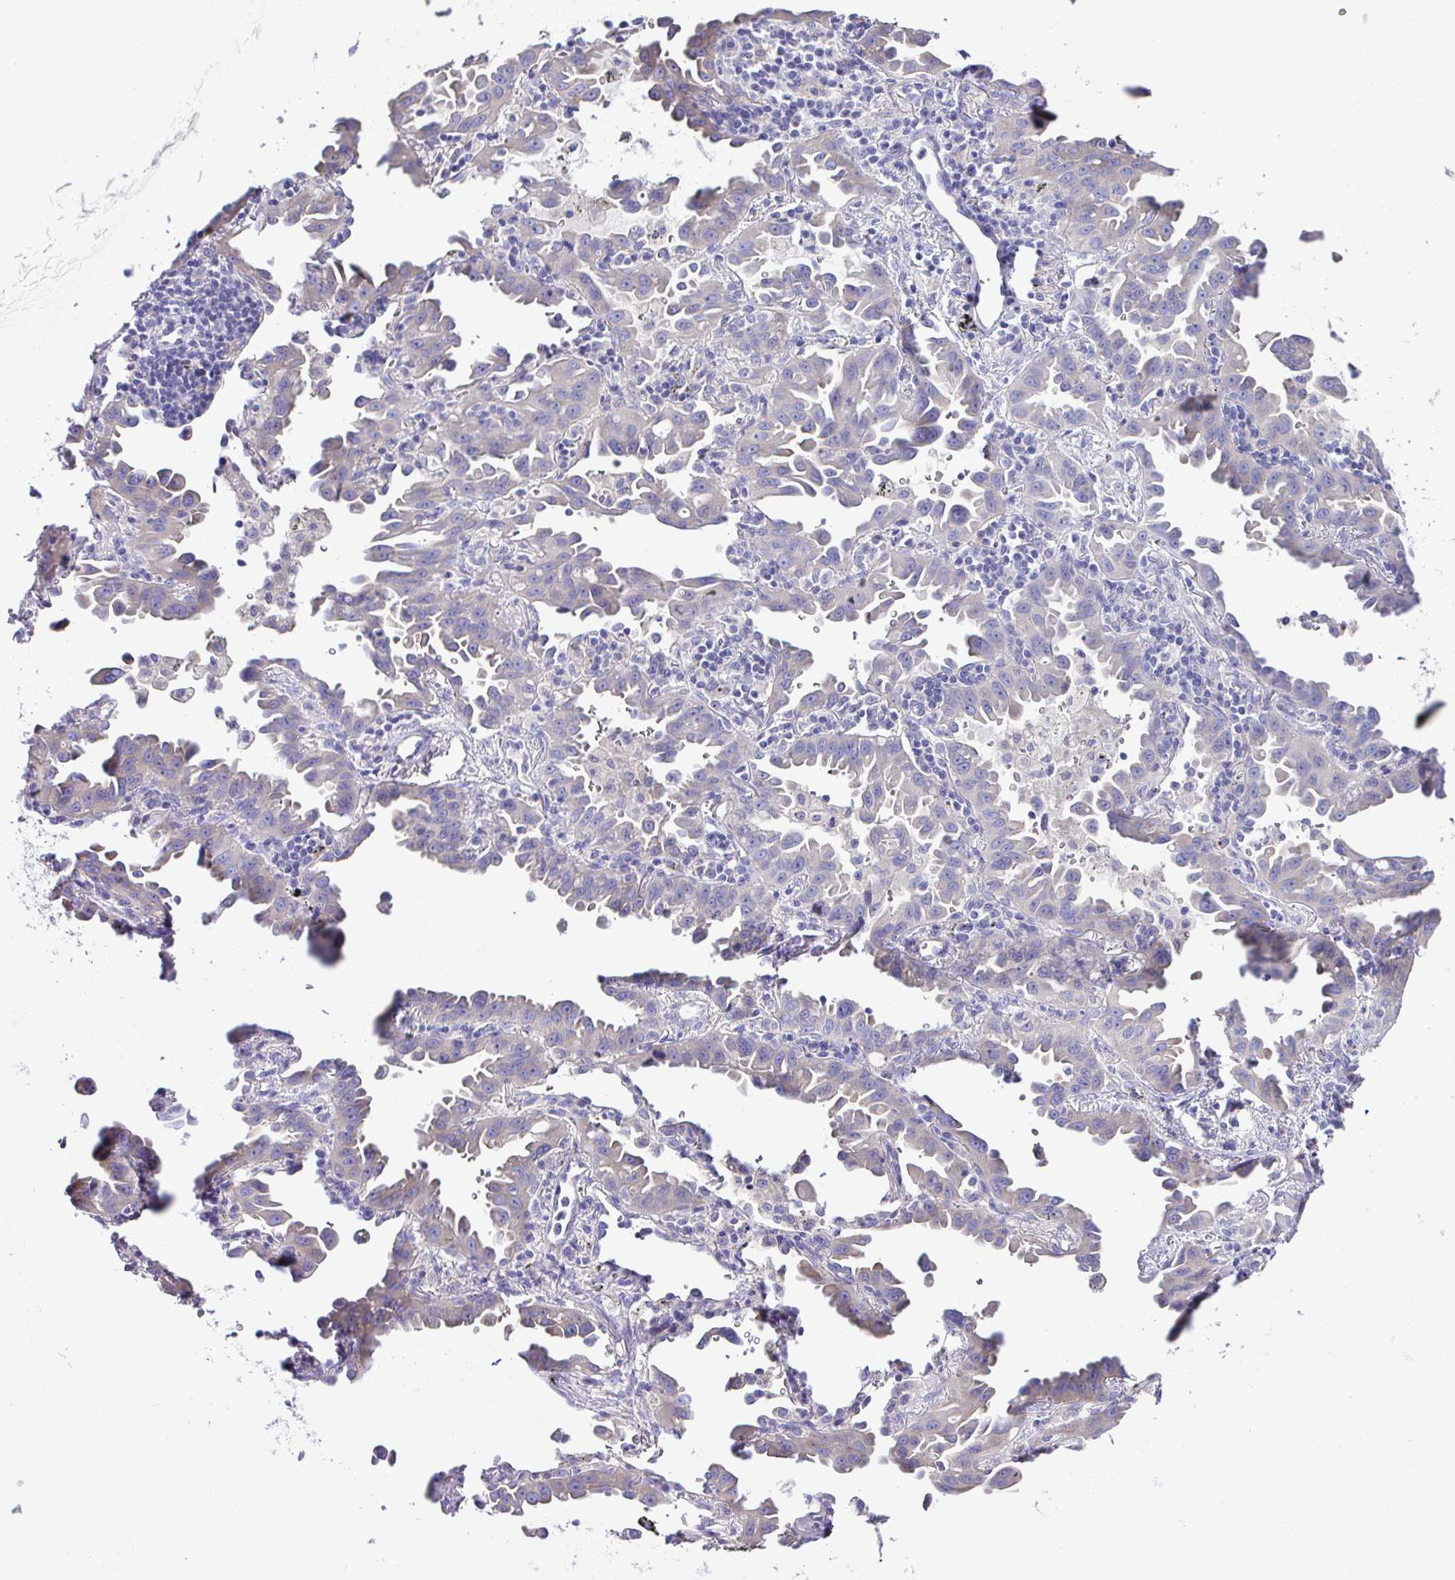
{"staining": {"intensity": "weak", "quantity": "<25%", "location": "cytoplasmic/membranous"}, "tissue": "lung cancer", "cell_type": "Tumor cells", "image_type": "cancer", "snomed": [{"axis": "morphology", "description": "Adenocarcinoma, NOS"}, {"axis": "topography", "description": "Lung"}], "caption": "Immunohistochemistry (IHC) of human lung adenocarcinoma shows no expression in tumor cells. (DAB (3,3'-diaminobenzidine) immunohistochemistry (IHC) visualized using brightfield microscopy, high magnification).", "gene": "OR4P4", "patient": {"sex": "male", "age": 68}}